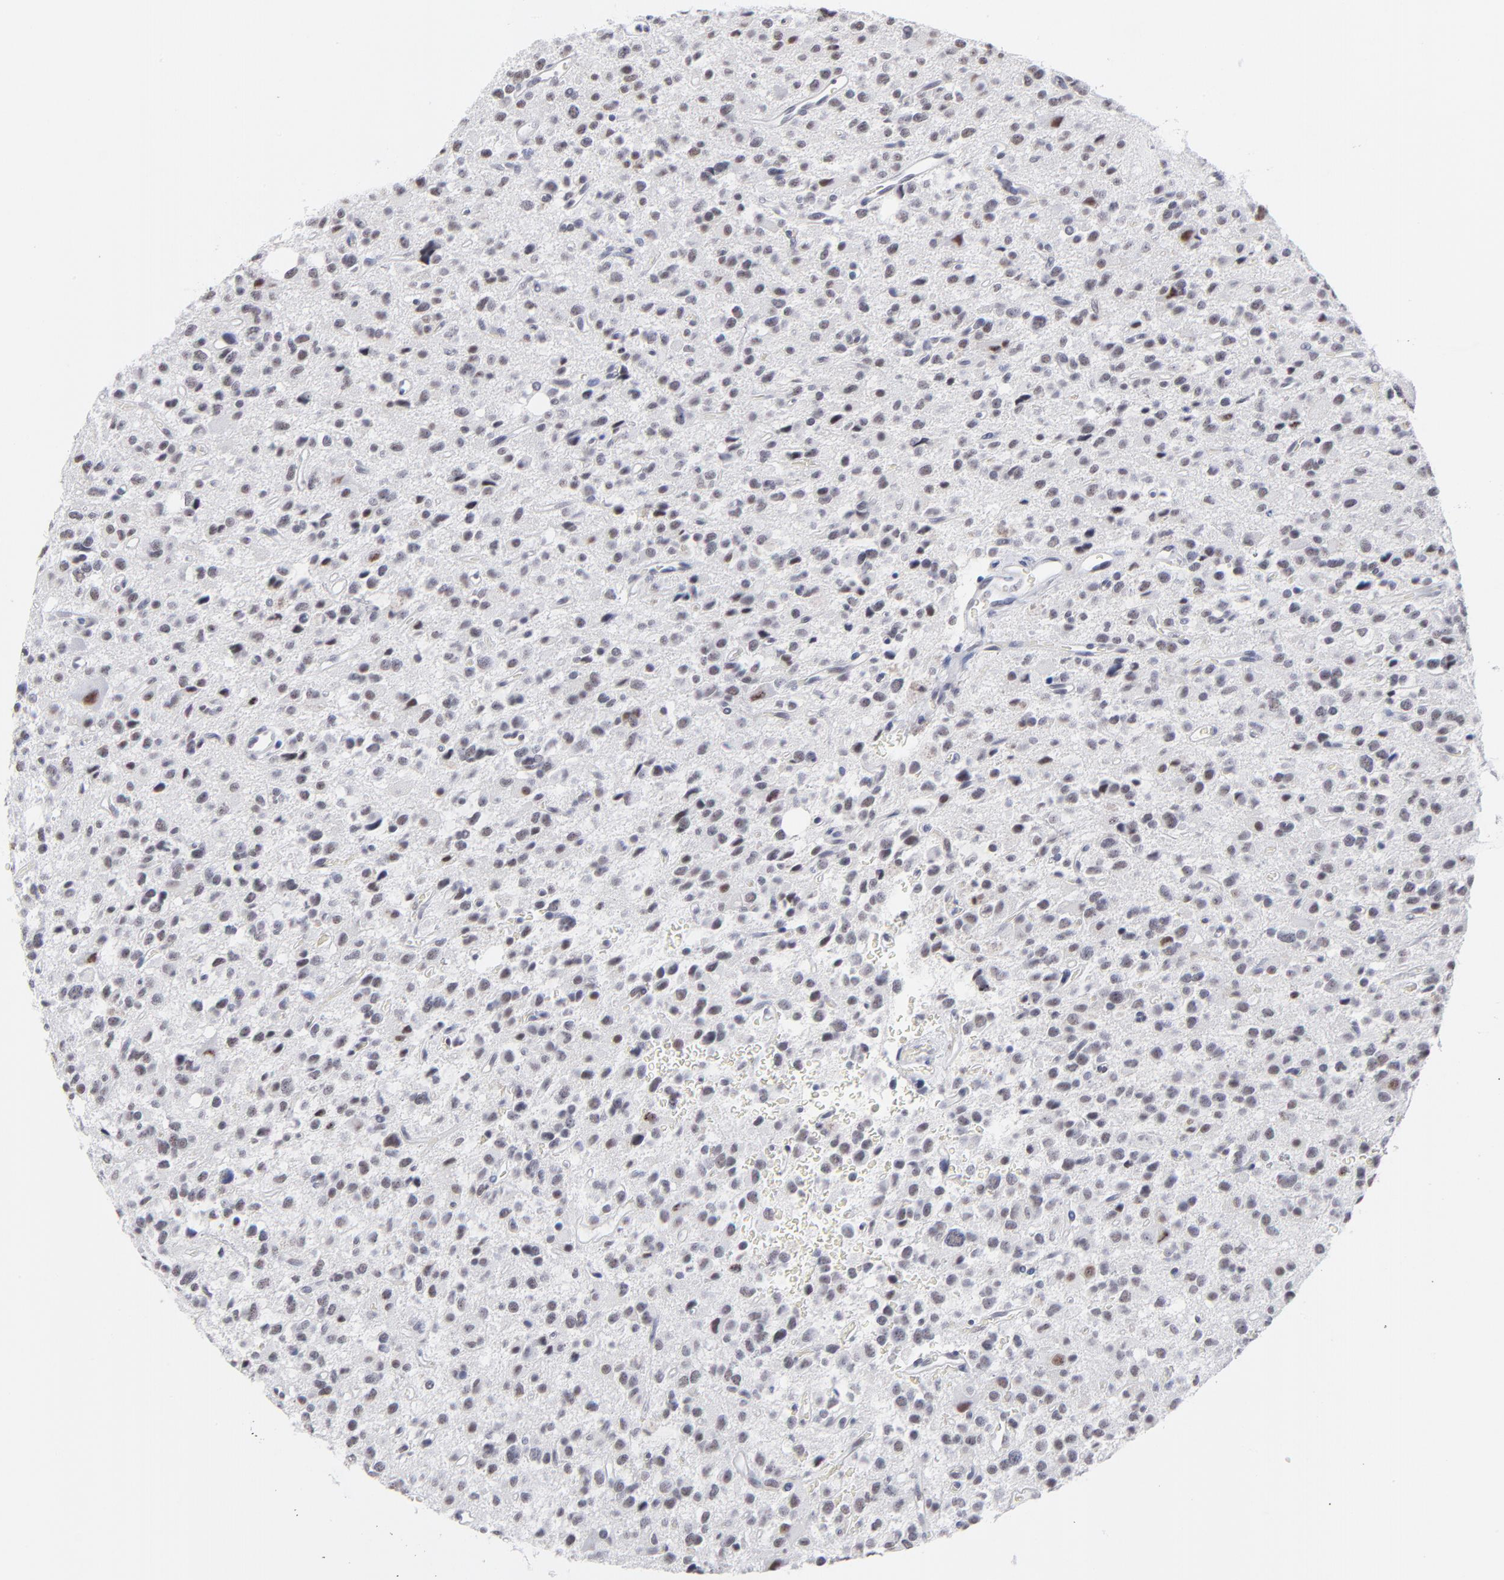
{"staining": {"intensity": "moderate", "quantity": "<25%", "location": "nuclear"}, "tissue": "glioma", "cell_type": "Tumor cells", "image_type": "cancer", "snomed": [{"axis": "morphology", "description": "Glioma, malignant, High grade"}, {"axis": "topography", "description": "Brain"}], "caption": "A photomicrograph showing moderate nuclear expression in approximately <25% of tumor cells in malignant glioma (high-grade), as visualized by brown immunohistochemical staining.", "gene": "SNRPB", "patient": {"sex": "male", "age": 47}}